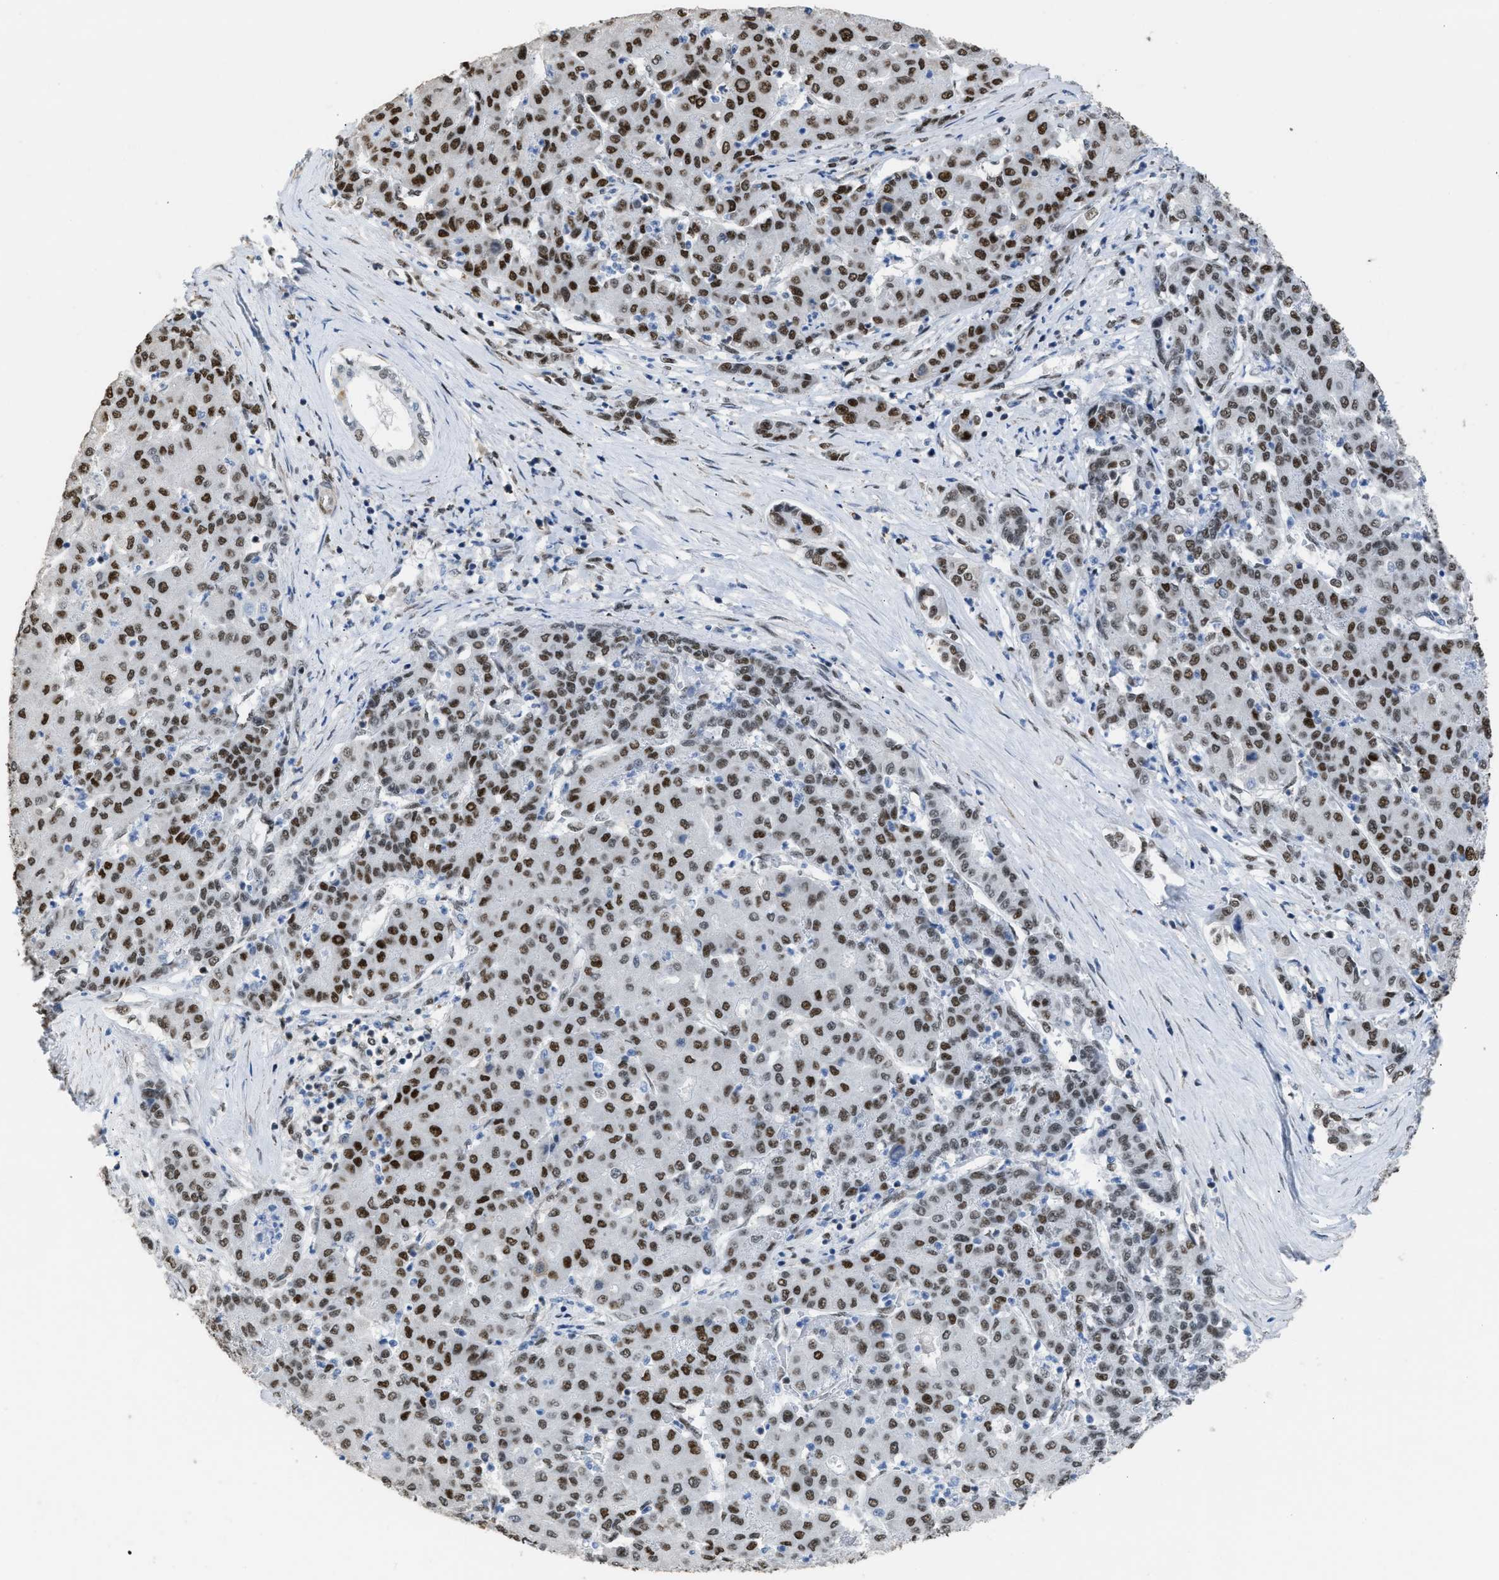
{"staining": {"intensity": "strong", "quantity": ">75%", "location": "nuclear"}, "tissue": "liver cancer", "cell_type": "Tumor cells", "image_type": "cancer", "snomed": [{"axis": "morphology", "description": "Carcinoma, Hepatocellular, NOS"}, {"axis": "topography", "description": "Liver"}], "caption": "Liver hepatocellular carcinoma stained with a brown dye shows strong nuclear positive staining in about >75% of tumor cells.", "gene": "SCAF4", "patient": {"sex": "male", "age": 65}}